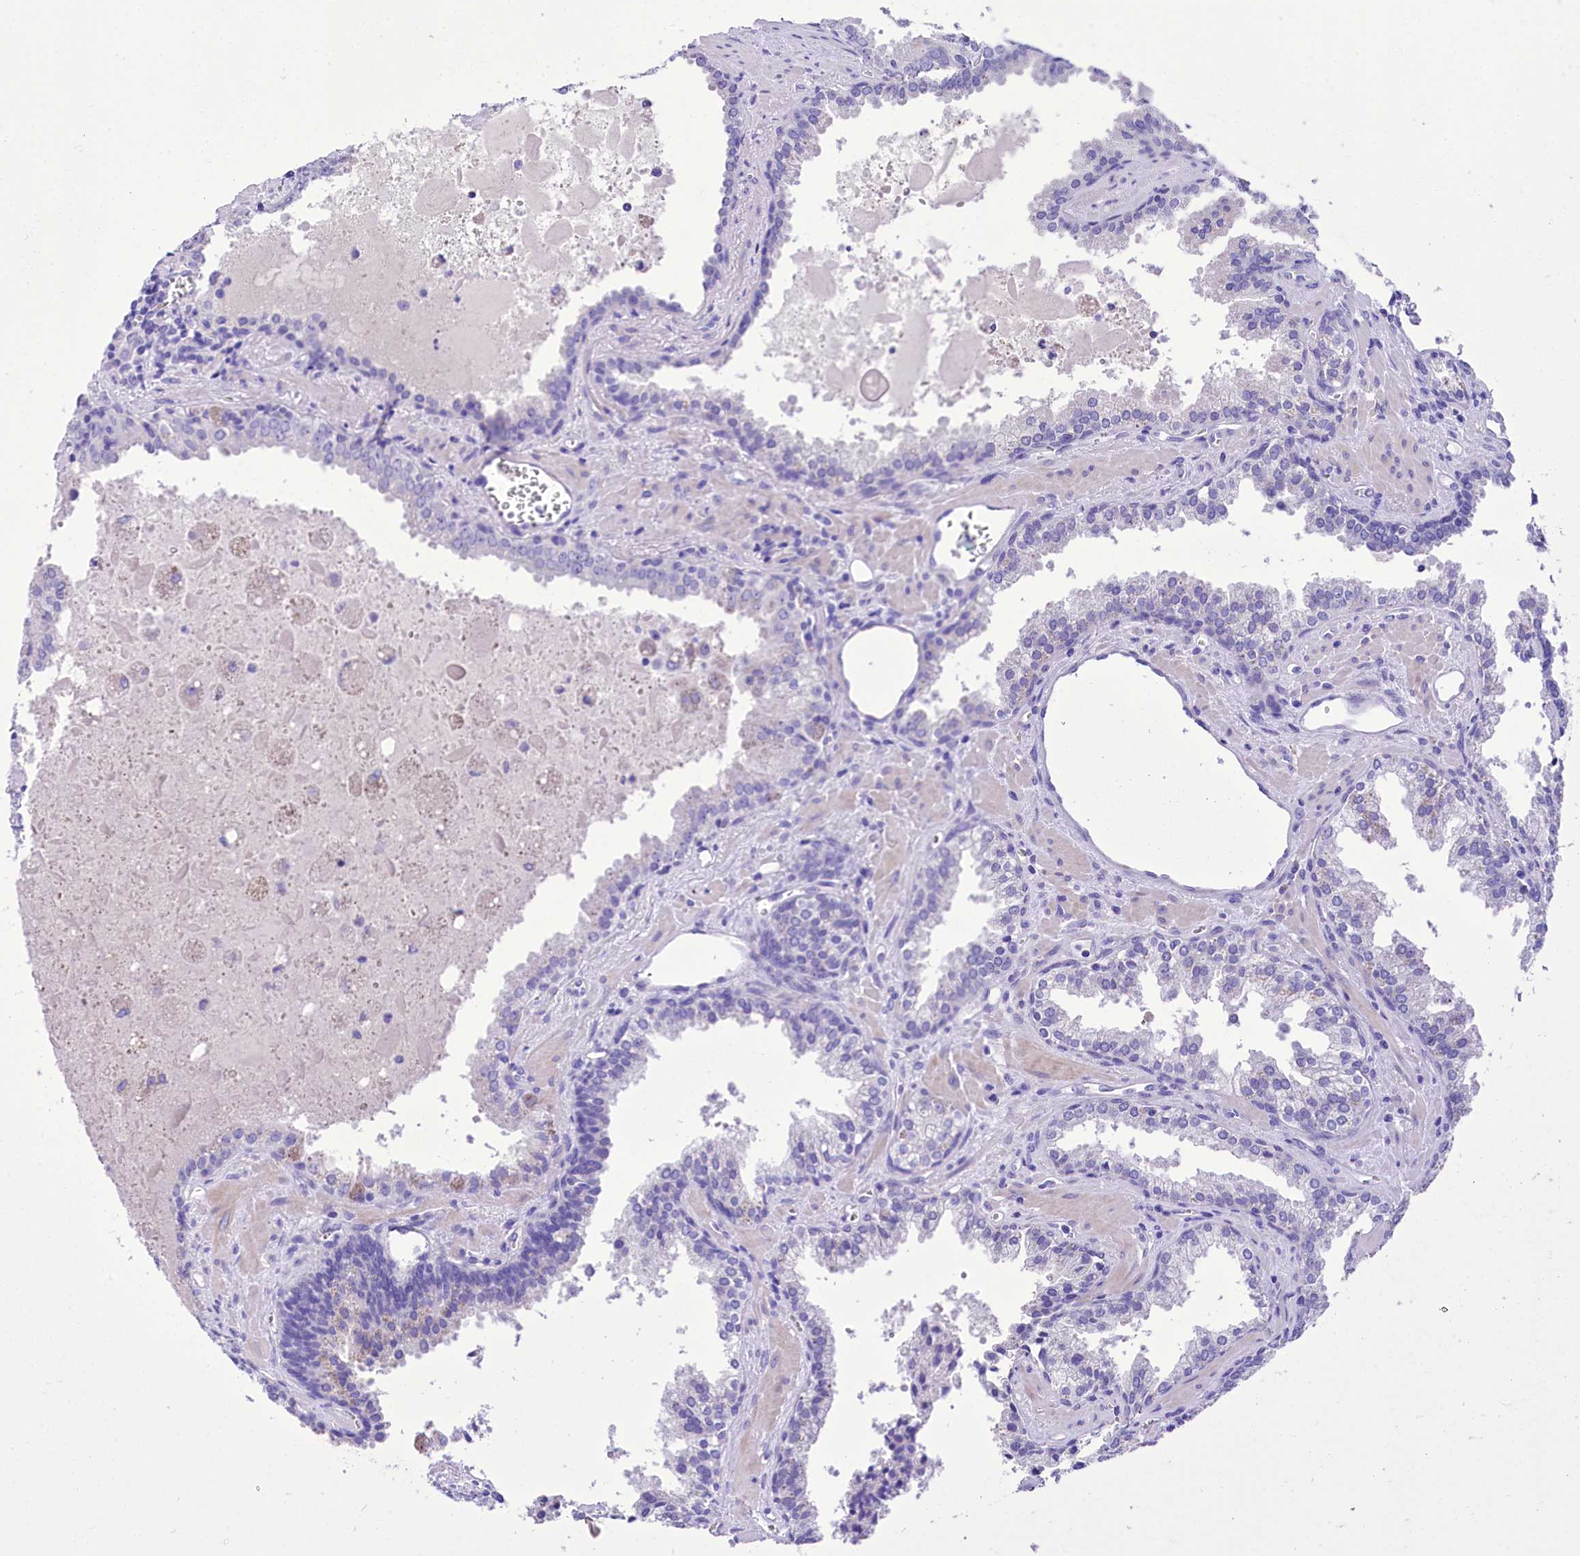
{"staining": {"intensity": "negative", "quantity": "none", "location": "none"}, "tissue": "prostate cancer", "cell_type": "Tumor cells", "image_type": "cancer", "snomed": [{"axis": "morphology", "description": "Adenocarcinoma, High grade"}, {"axis": "topography", "description": "Prostate"}], "caption": "The histopathology image shows no significant staining in tumor cells of adenocarcinoma (high-grade) (prostate). Brightfield microscopy of IHC stained with DAB (brown) and hematoxylin (blue), captured at high magnification.", "gene": "TTC36", "patient": {"sex": "male", "age": 68}}